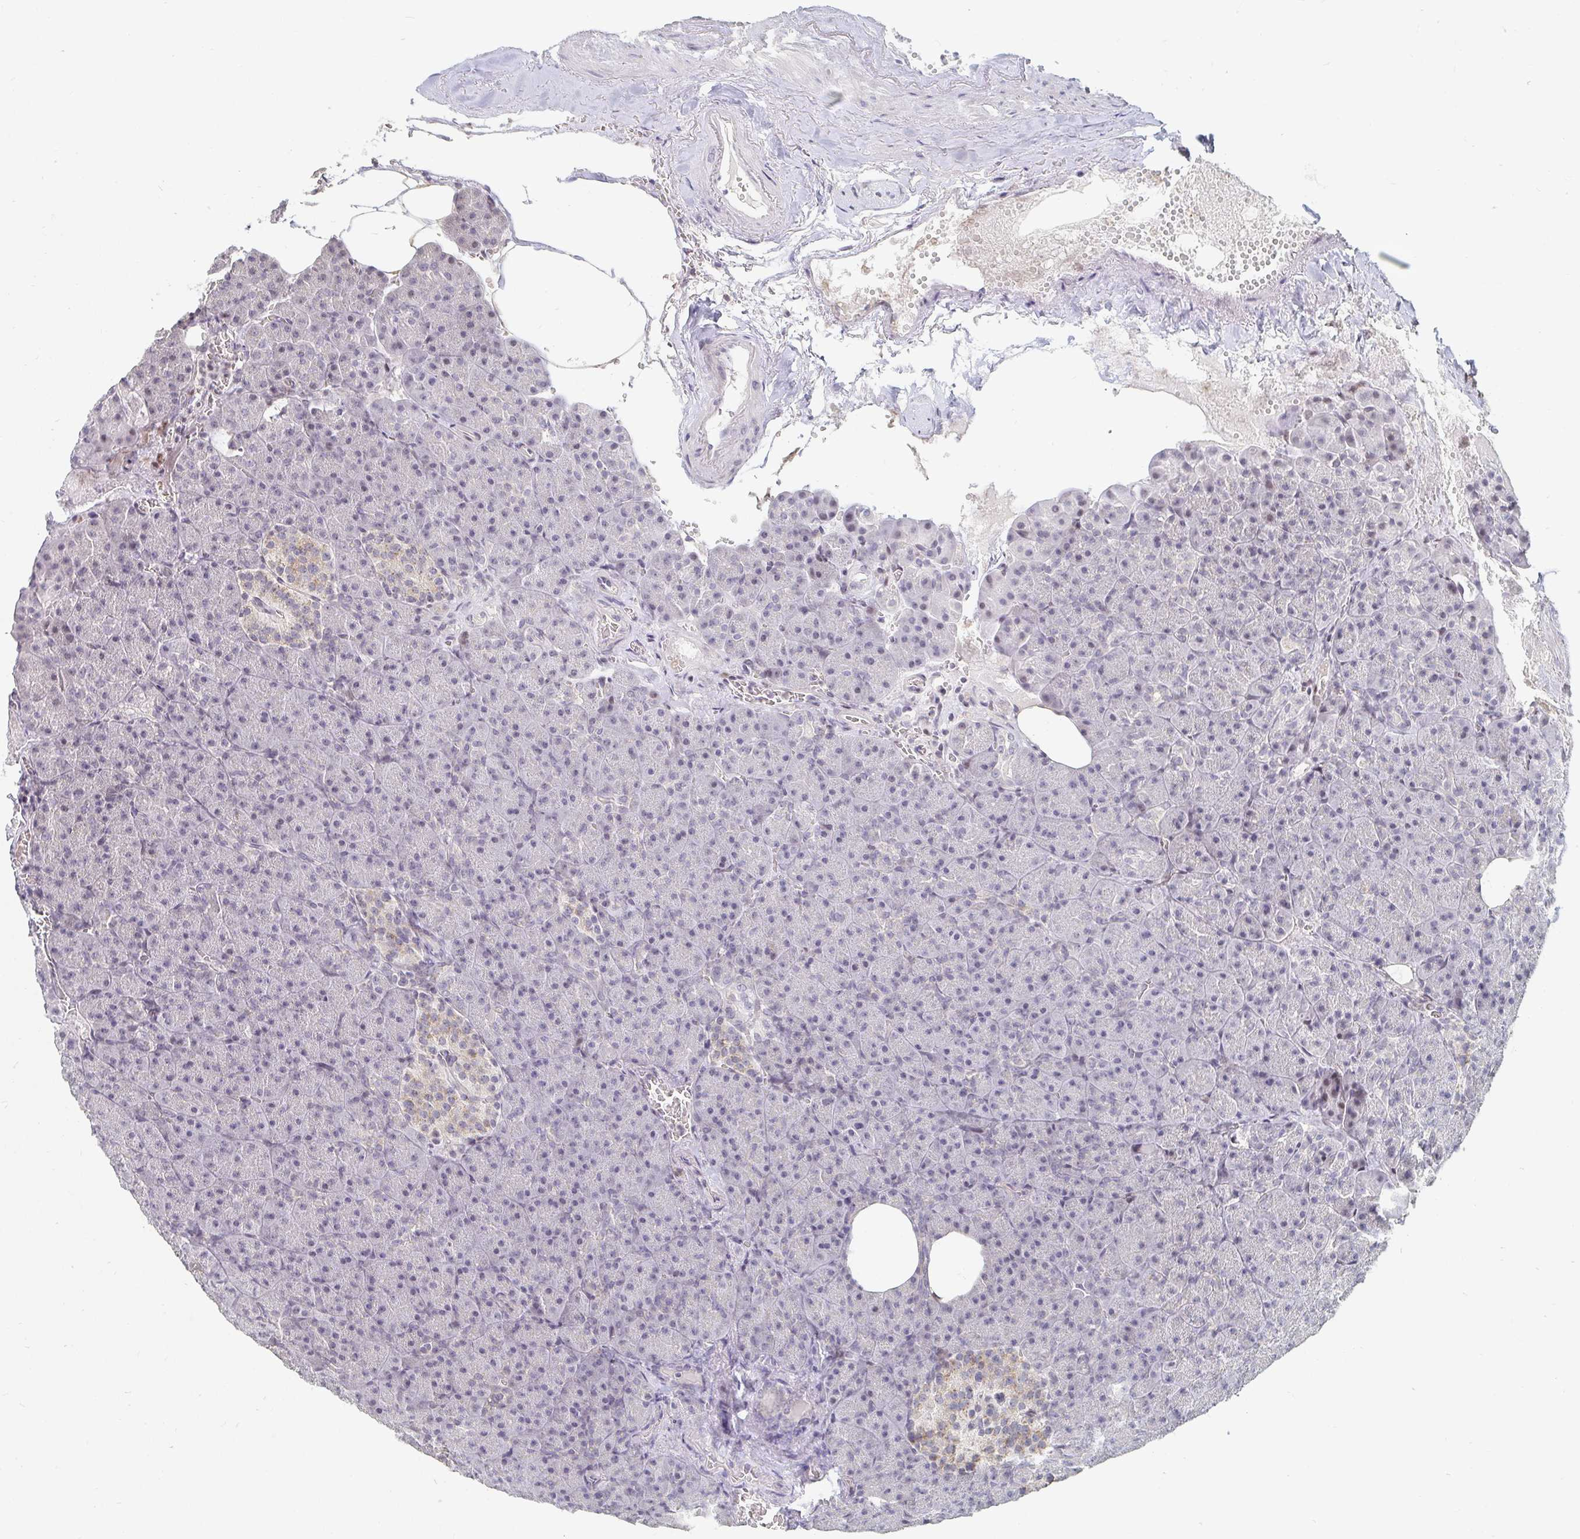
{"staining": {"intensity": "negative", "quantity": "none", "location": "none"}, "tissue": "pancreas", "cell_type": "Exocrine glandular cells", "image_type": "normal", "snomed": [{"axis": "morphology", "description": "Normal tissue, NOS"}, {"axis": "topography", "description": "Pancreas"}], "caption": "Human pancreas stained for a protein using IHC shows no expression in exocrine glandular cells.", "gene": "NME9", "patient": {"sex": "female", "age": 74}}